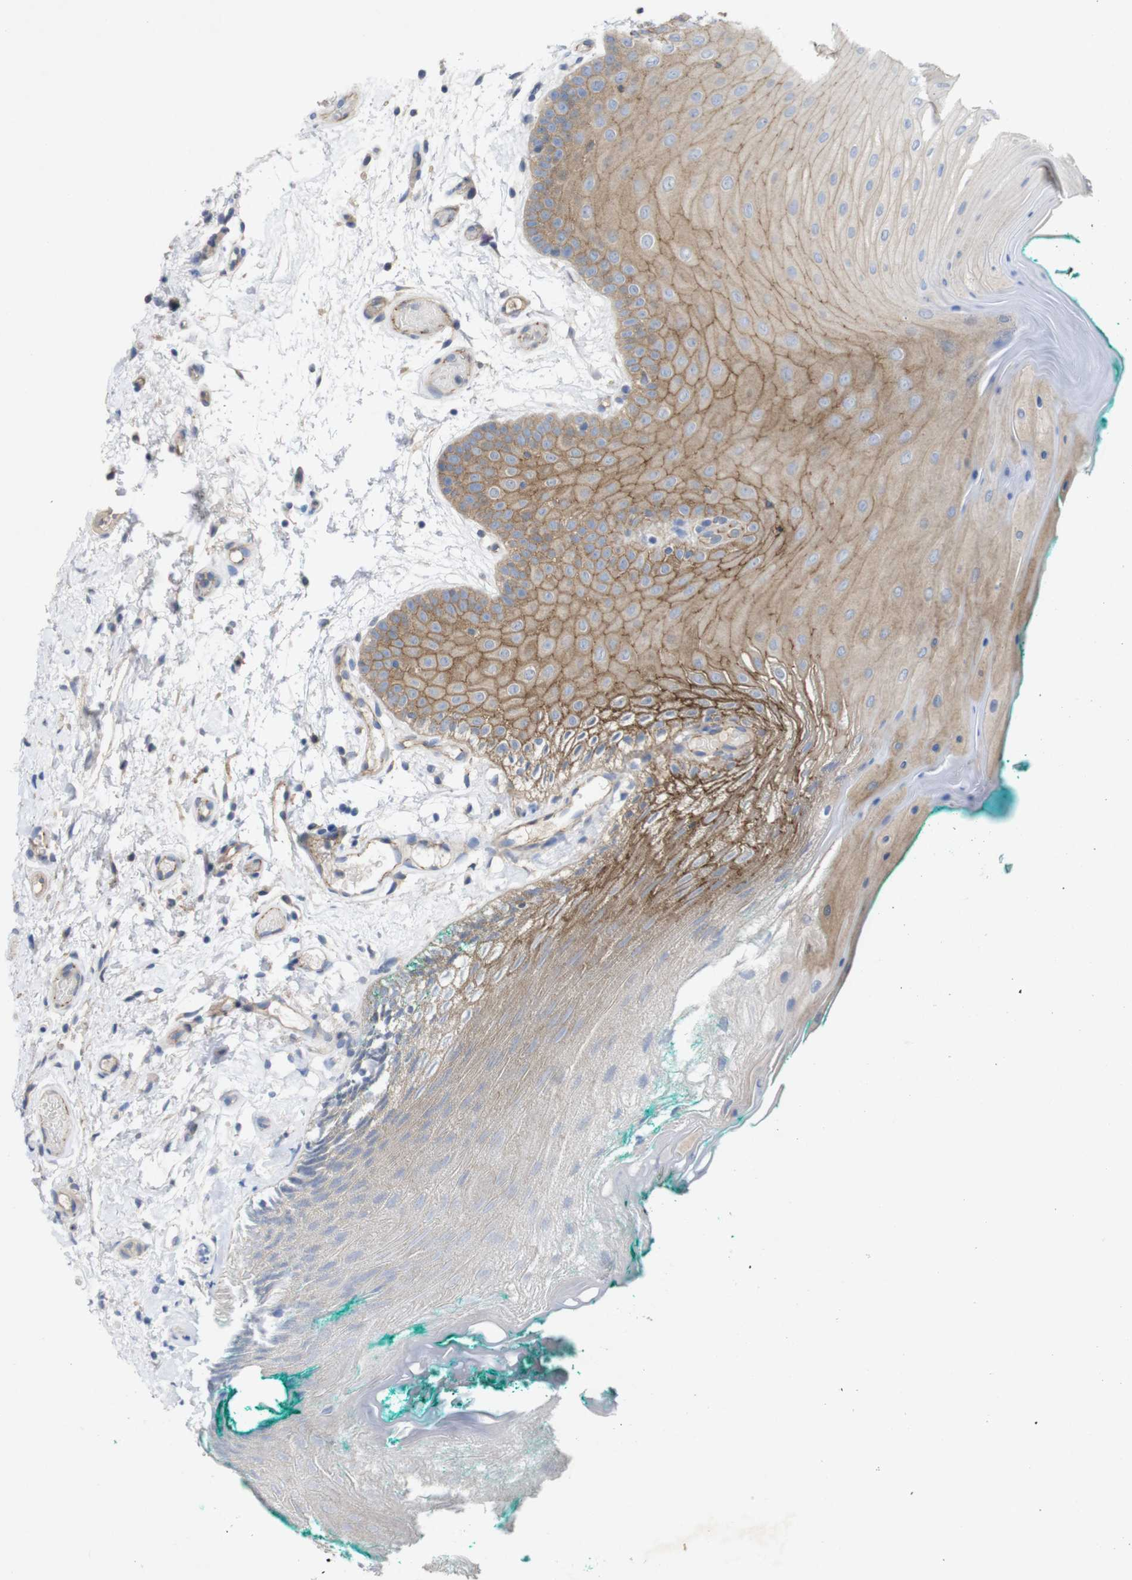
{"staining": {"intensity": "moderate", "quantity": "25%-75%", "location": "cytoplasmic/membranous"}, "tissue": "oral mucosa", "cell_type": "Squamous epithelial cells", "image_type": "normal", "snomed": [{"axis": "morphology", "description": "Normal tissue, NOS"}, {"axis": "topography", "description": "Skeletal muscle"}, {"axis": "topography", "description": "Oral tissue"}], "caption": "Squamous epithelial cells show medium levels of moderate cytoplasmic/membranous expression in about 25%-75% of cells in benign oral mucosa. Nuclei are stained in blue.", "gene": "KIDINS220", "patient": {"sex": "male", "age": 58}}